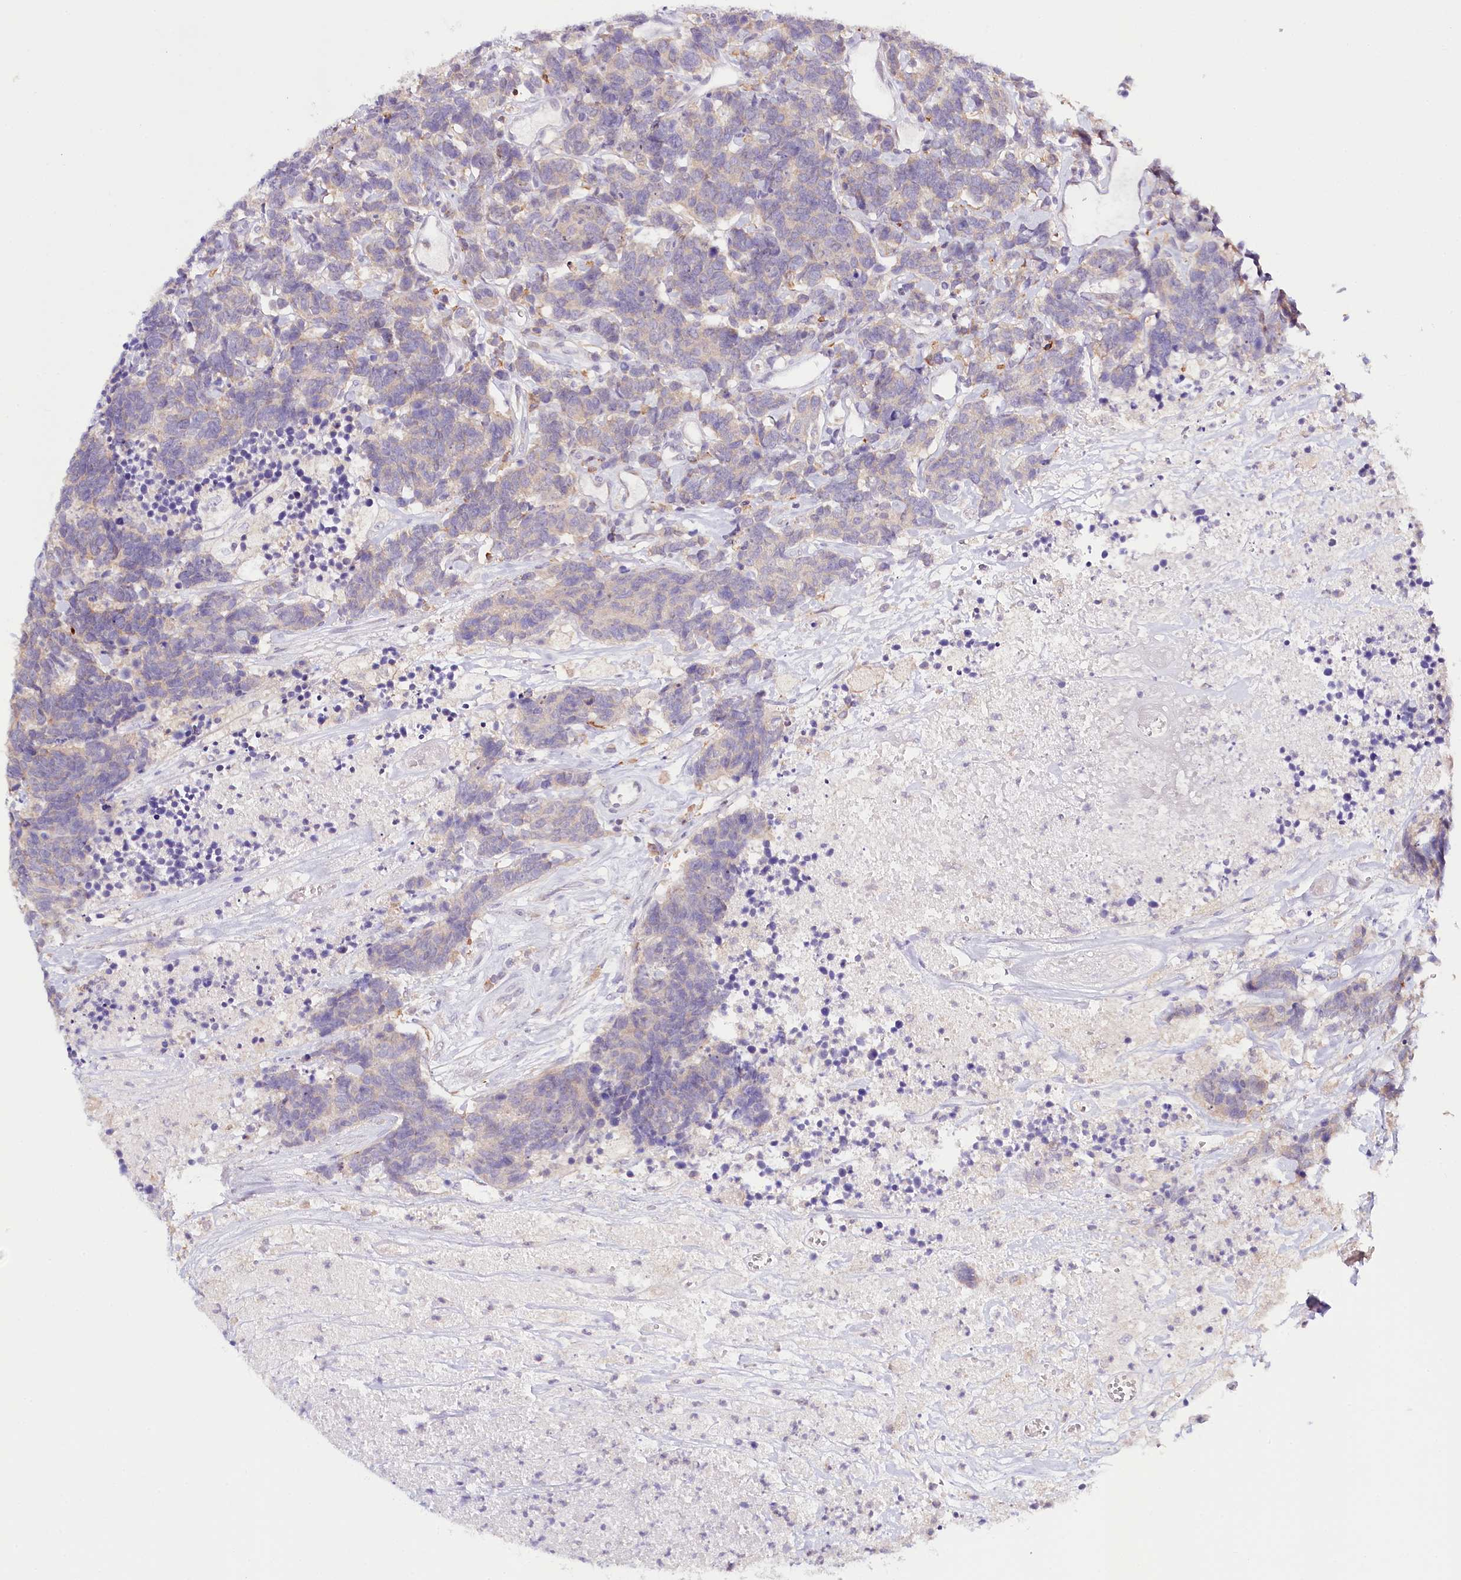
{"staining": {"intensity": "weak", "quantity": "<25%", "location": "cytoplasmic/membranous"}, "tissue": "carcinoid", "cell_type": "Tumor cells", "image_type": "cancer", "snomed": [{"axis": "morphology", "description": "Carcinoma, NOS"}, {"axis": "morphology", "description": "Carcinoid, malignant, NOS"}, {"axis": "topography", "description": "Urinary bladder"}], "caption": "Malignant carcinoid was stained to show a protein in brown. There is no significant positivity in tumor cells.", "gene": "DAPK1", "patient": {"sex": "male", "age": 57}}